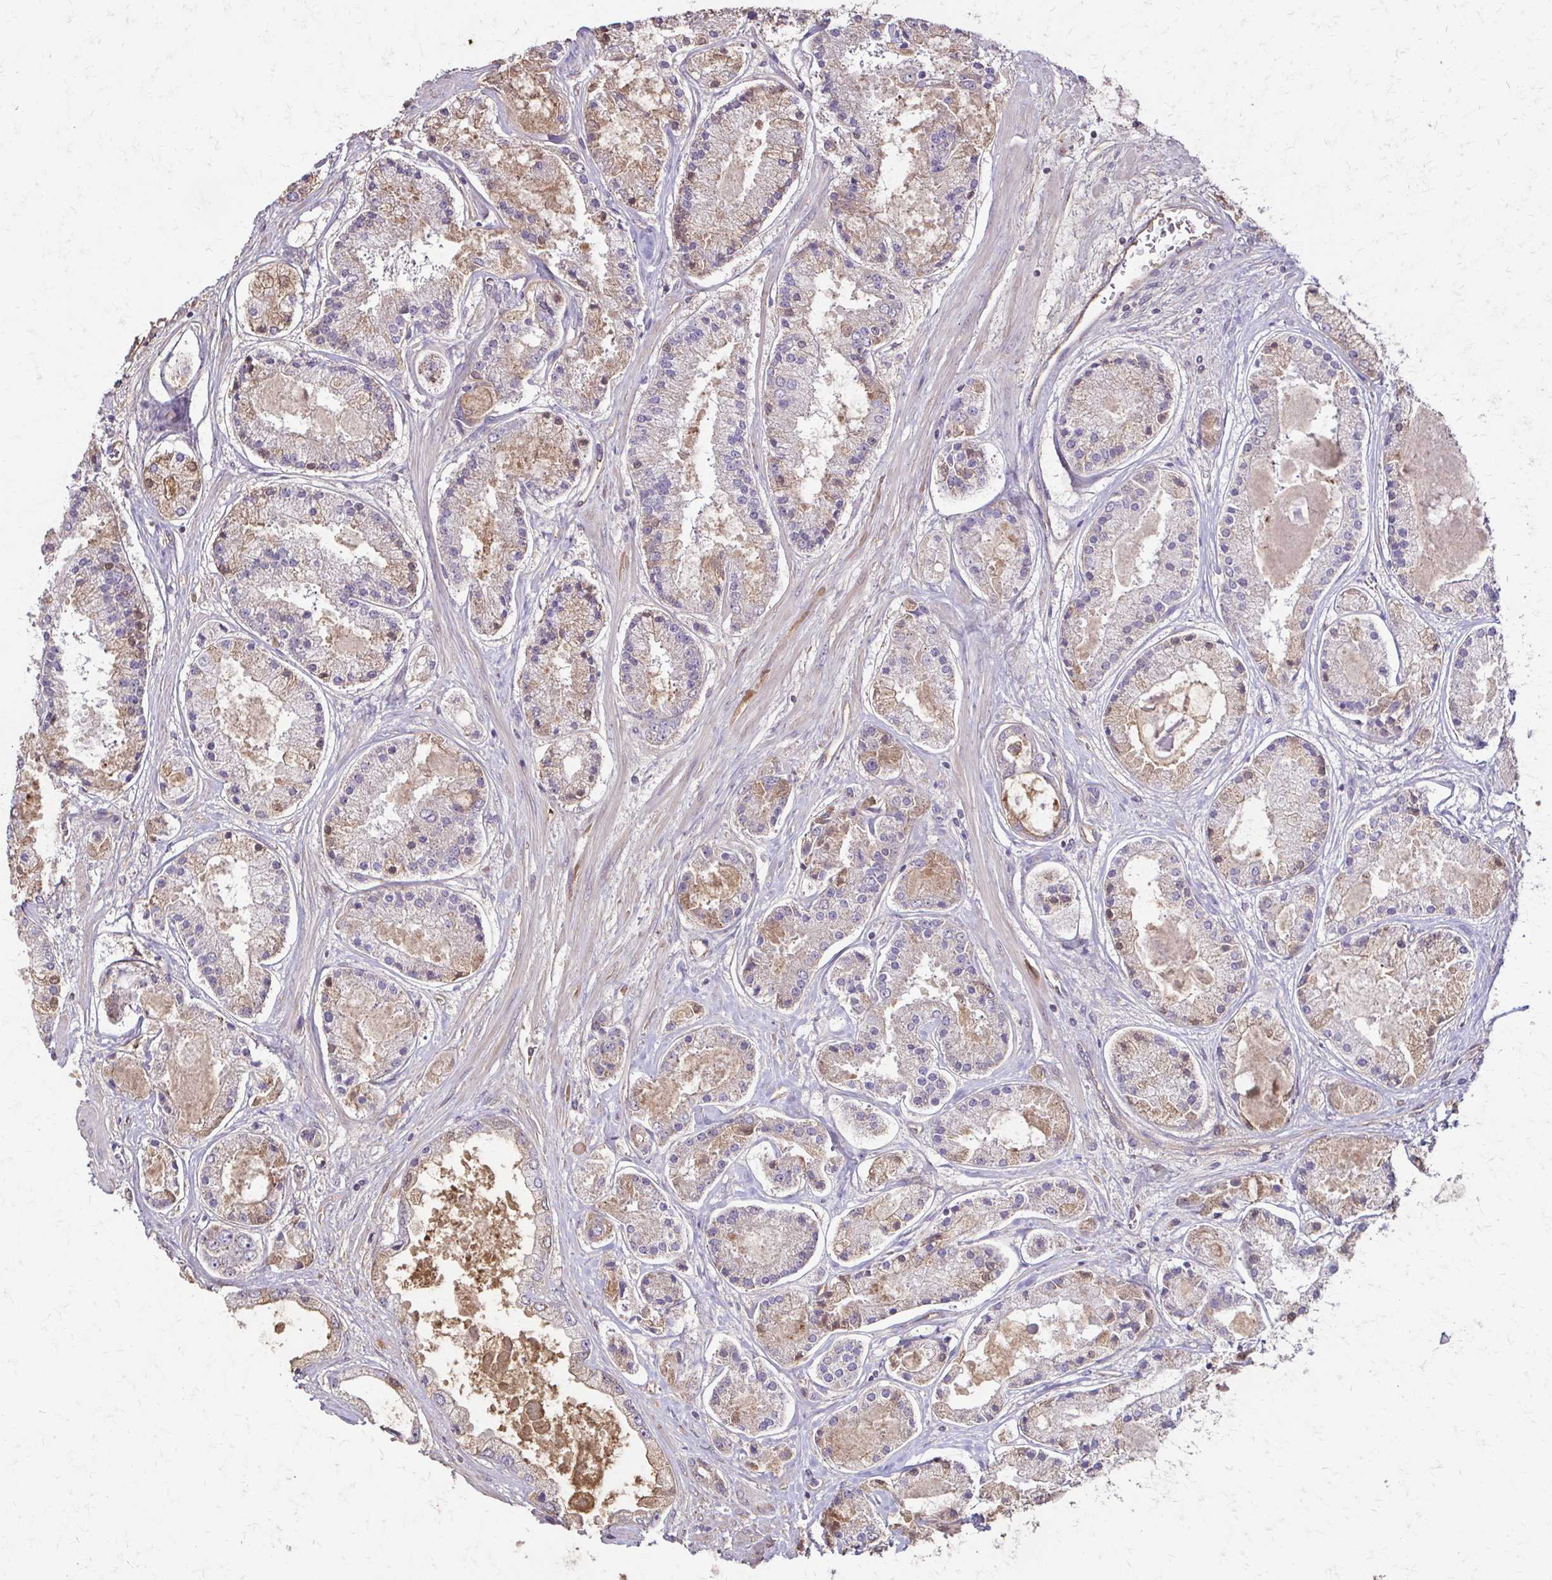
{"staining": {"intensity": "weak", "quantity": "25%-75%", "location": "cytoplasmic/membranous"}, "tissue": "prostate cancer", "cell_type": "Tumor cells", "image_type": "cancer", "snomed": [{"axis": "morphology", "description": "Adenocarcinoma, High grade"}, {"axis": "topography", "description": "Prostate"}], "caption": "There is low levels of weak cytoplasmic/membranous staining in tumor cells of high-grade adenocarcinoma (prostate), as demonstrated by immunohistochemical staining (brown color).", "gene": "IL18BP", "patient": {"sex": "male", "age": 67}}